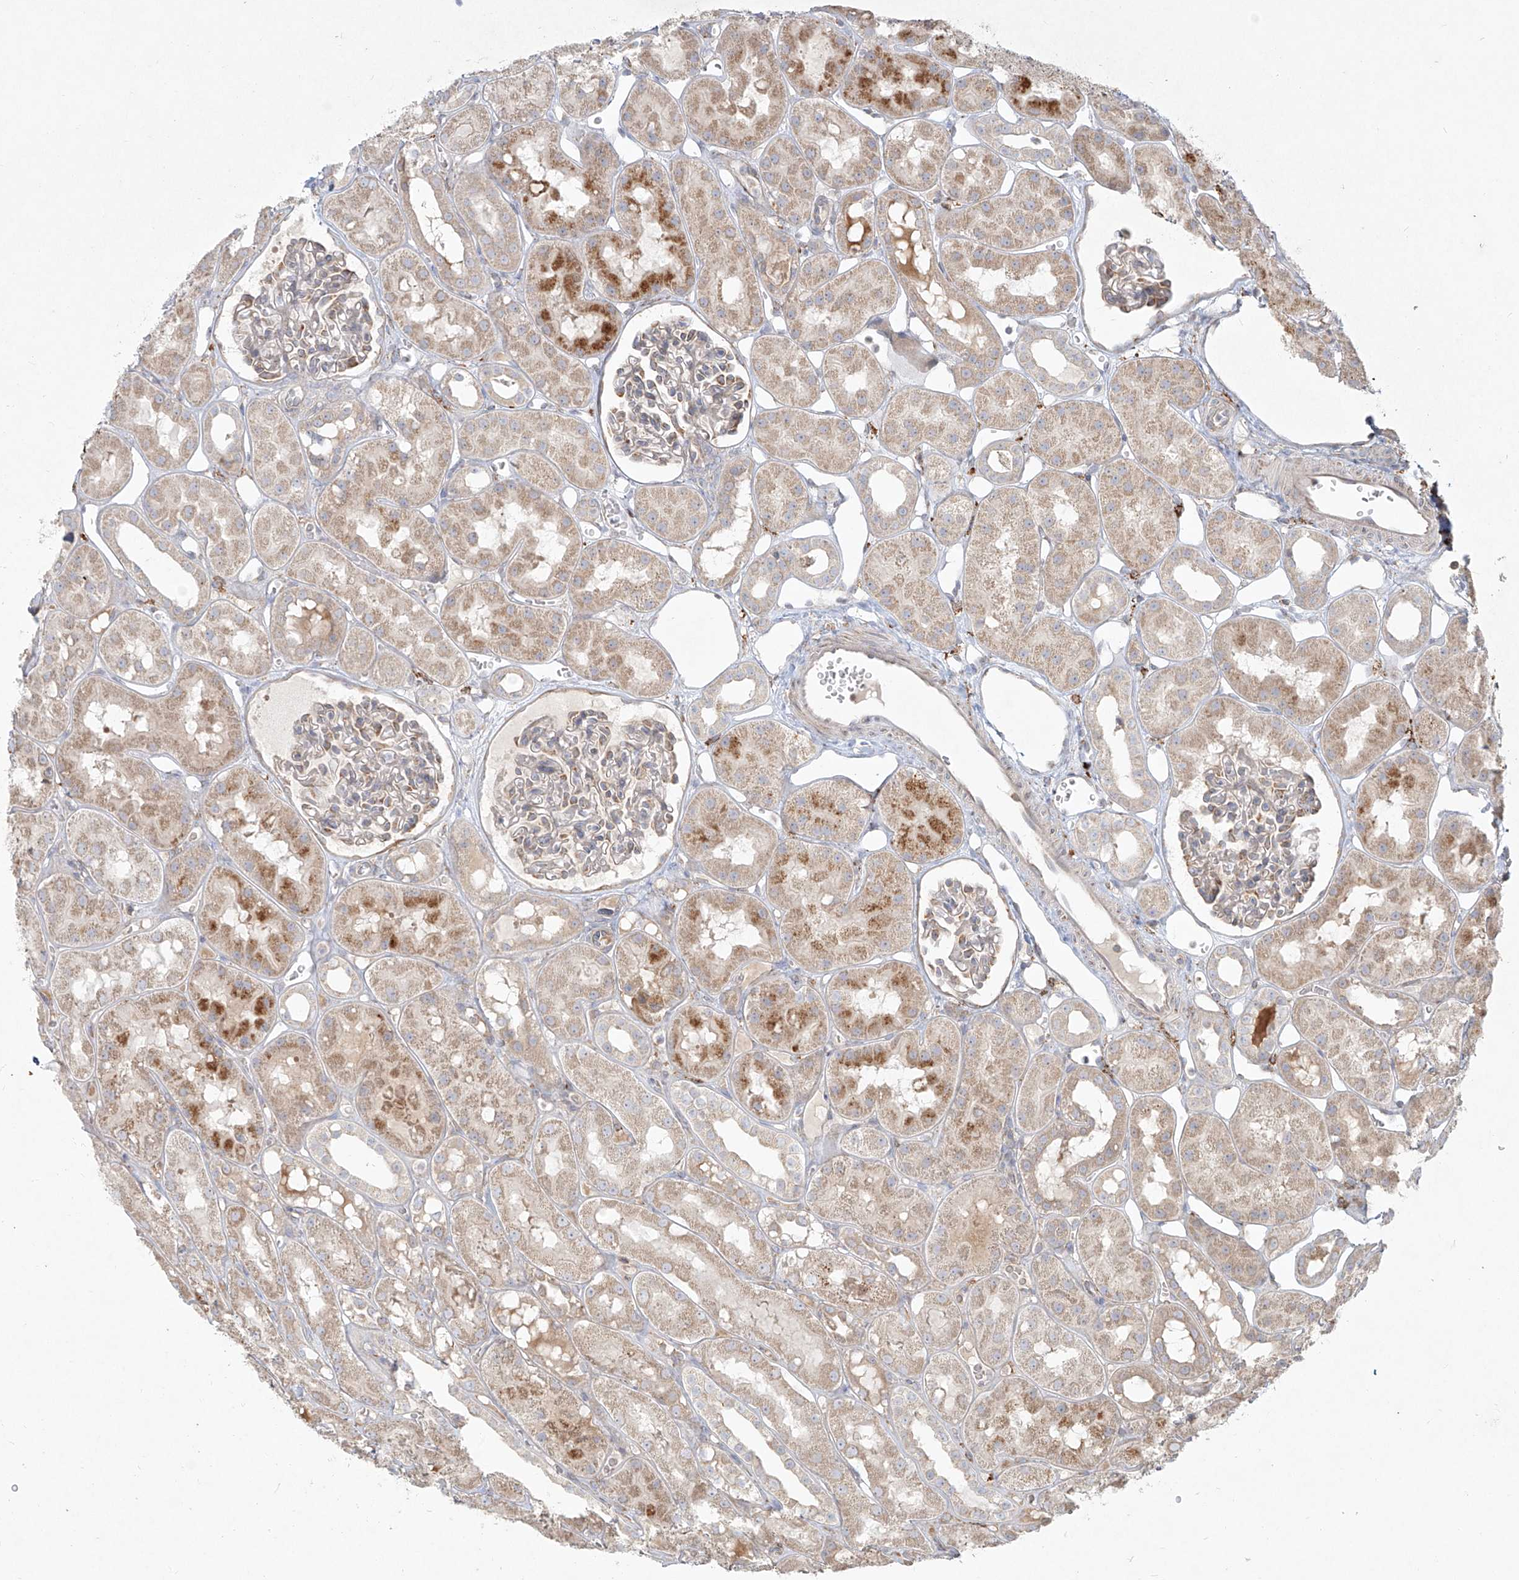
{"staining": {"intensity": "weak", "quantity": "<25%", "location": "cytoplasmic/membranous"}, "tissue": "kidney", "cell_type": "Cells in glomeruli", "image_type": "normal", "snomed": [{"axis": "morphology", "description": "Normal tissue, NOS"}, {"axis": "topography", "description": "Kidney"}], "caption": "This micrograph is of benign kidney stained with immunohistochemistry to label a protein in brown with the nuclei are counter-stained blue. There is no staining in cells in glomeruli. (DAB (3,3'-diaminobenzidine) immunohistochemistry with hematoxylin counter stain).", "gene": "CD209", "patient": {"sex": "male", "age": 16}}